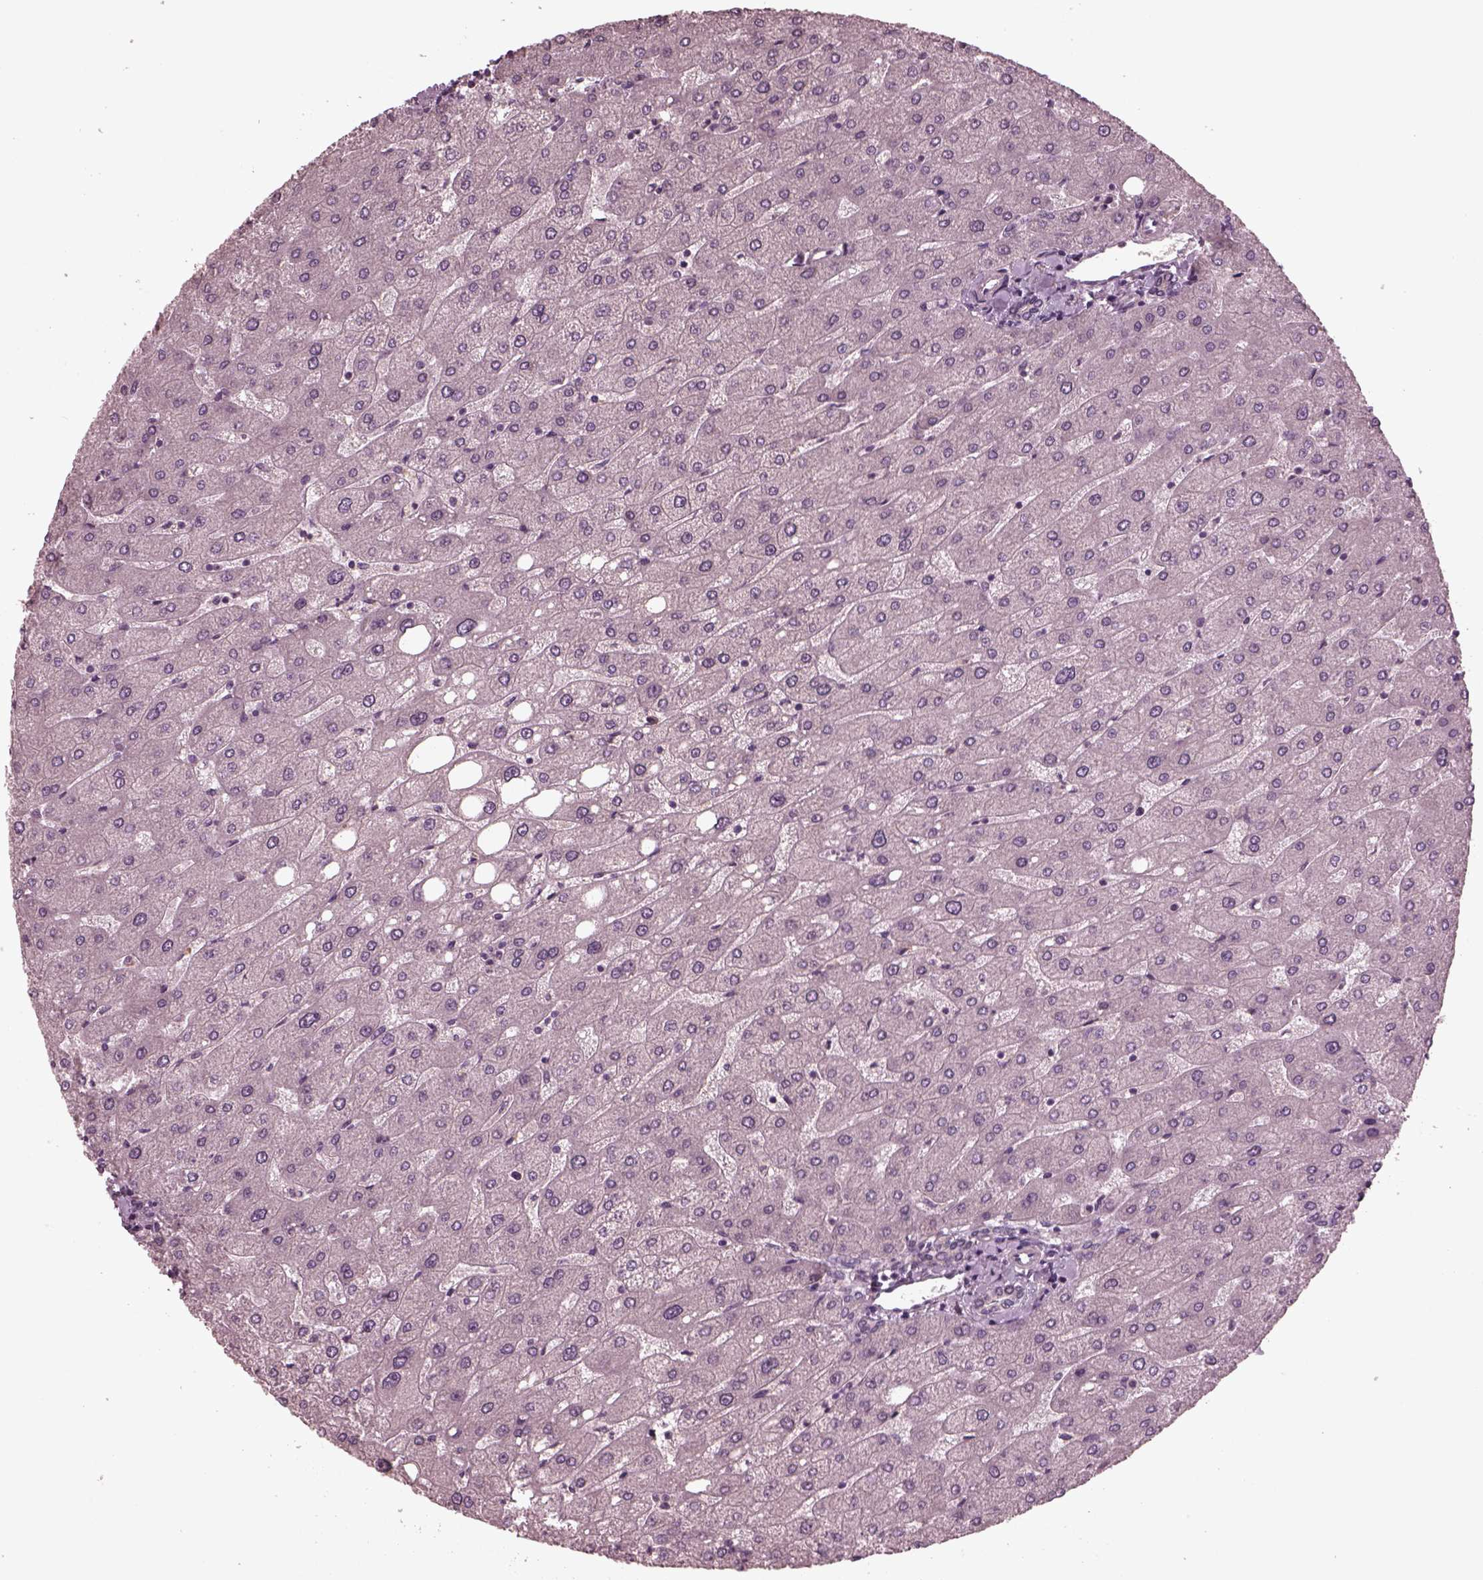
{"staining": {"intensity": "negative", "quantity": "none", "location": "none"}, "tissue": "liver", "cell_type": "Cholangiocytes", "image_type": "normal", "snomed": [{"axis": "morphology", "description": "Normal tissue, NOS"}, {"axis": "topography", "description": "Liver"}], "caption": "IHC of unremarkable liver shows no expression in cholangiocytes. (Immunohistochemistry, brightfield microscopy, high magnification).", "gene": "TUBG1", "patient": {"sex": "male", "age": 67}}